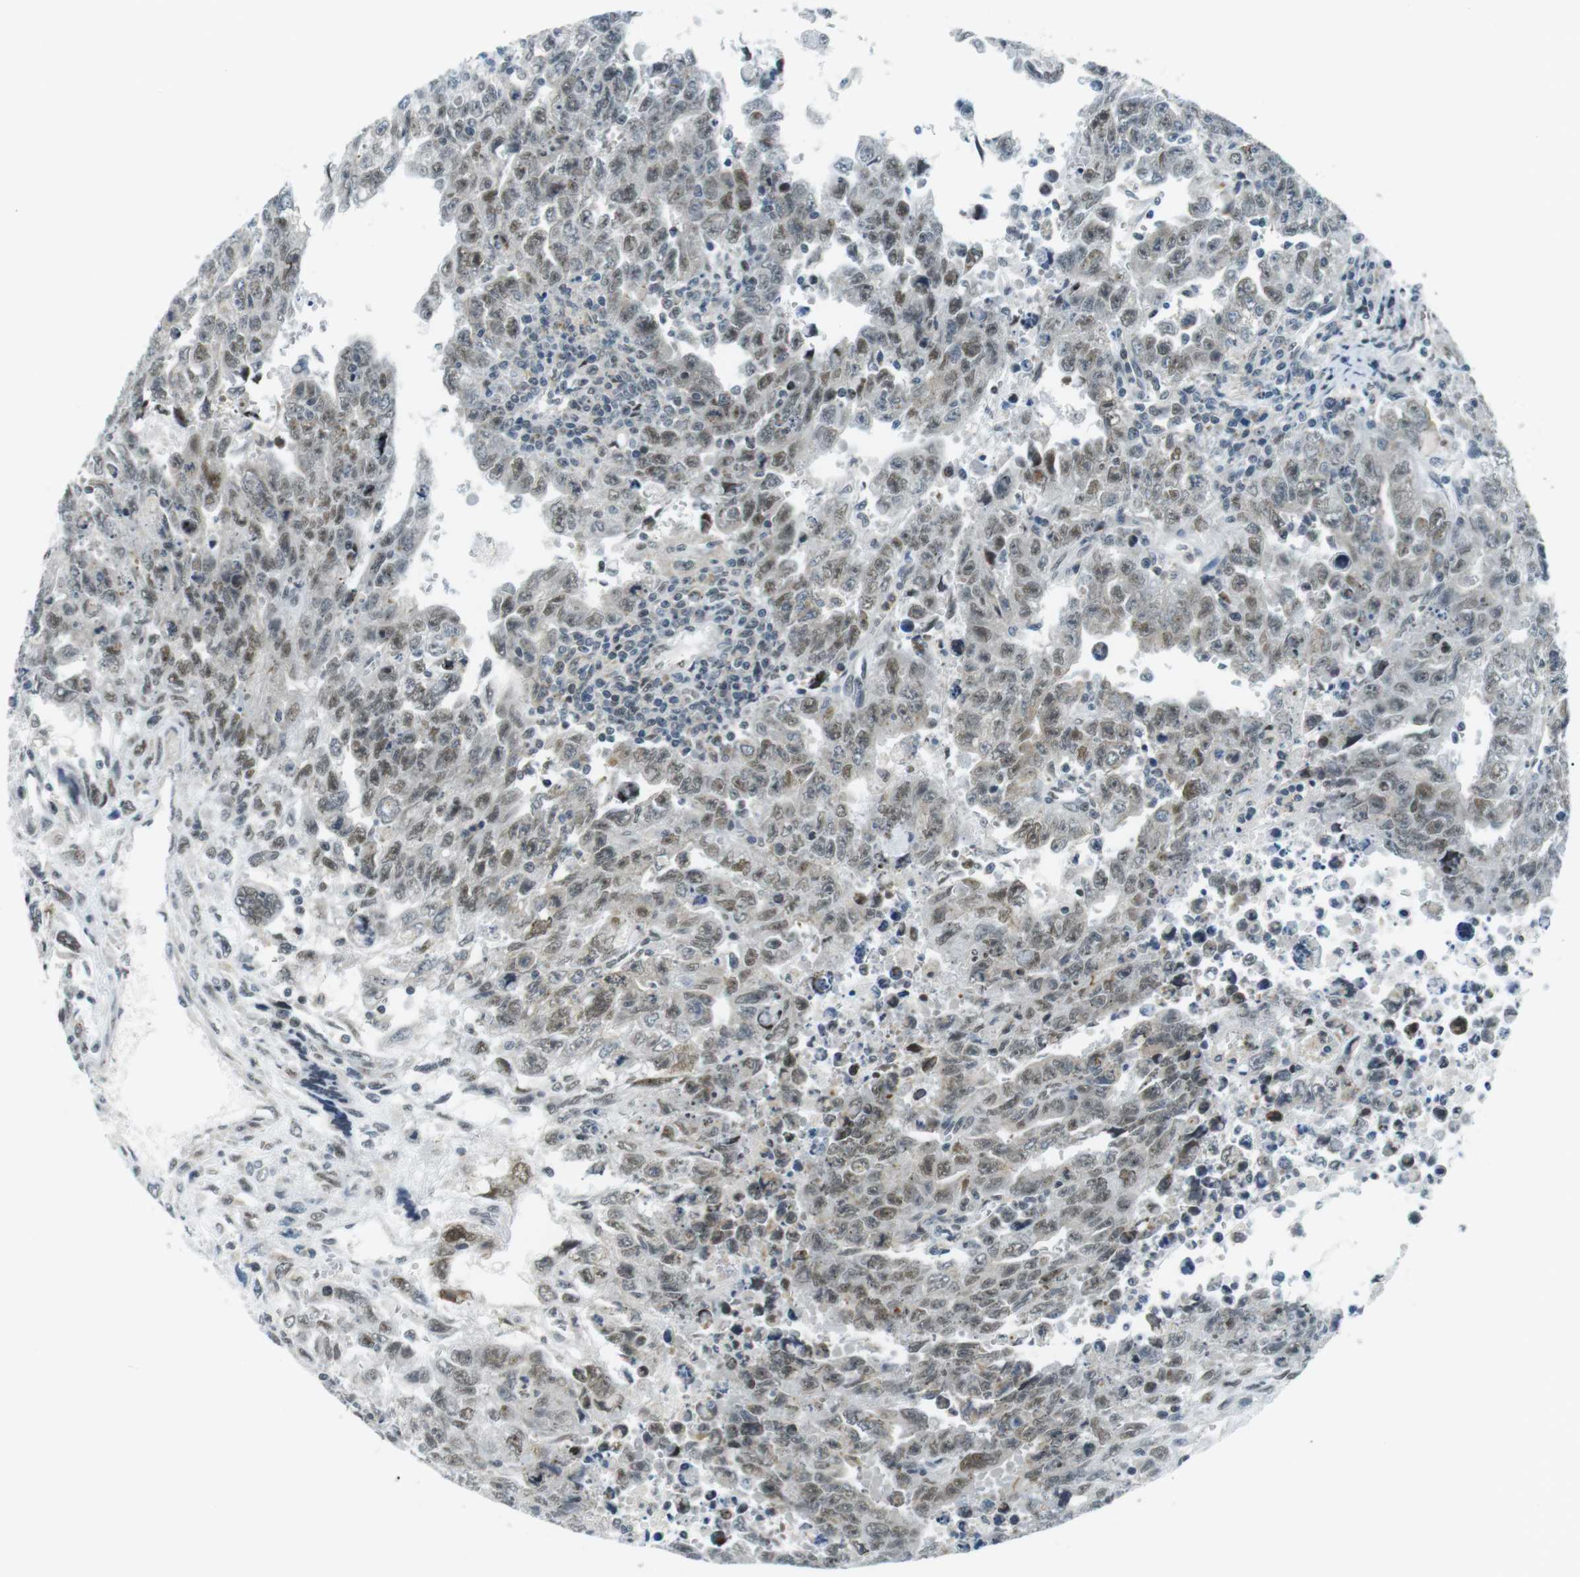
{"staining": {"intensity": "weak", "quantity": "25%-75%", "location": "cytoplasmic/membranous,nuclear"}, "tissue": "testis cancer", "cell_type": "Tumor cells", "image_type": "cancer", "snomed": [{"axis": "morphology", "description": "Carcinoma, Embryonal, NOS"}, {"axis": "topography", "description": "Testis"}], "caption": "This is a photomicrograph of immunohistochemistry (IHC) staining of embryonal carcinoma (testis), which shows weak staining in the cytoplasmic/membranous and nuclear of tumor cells.", "gene": "USP7", "patient": {"sex": "male", "age": 28}}